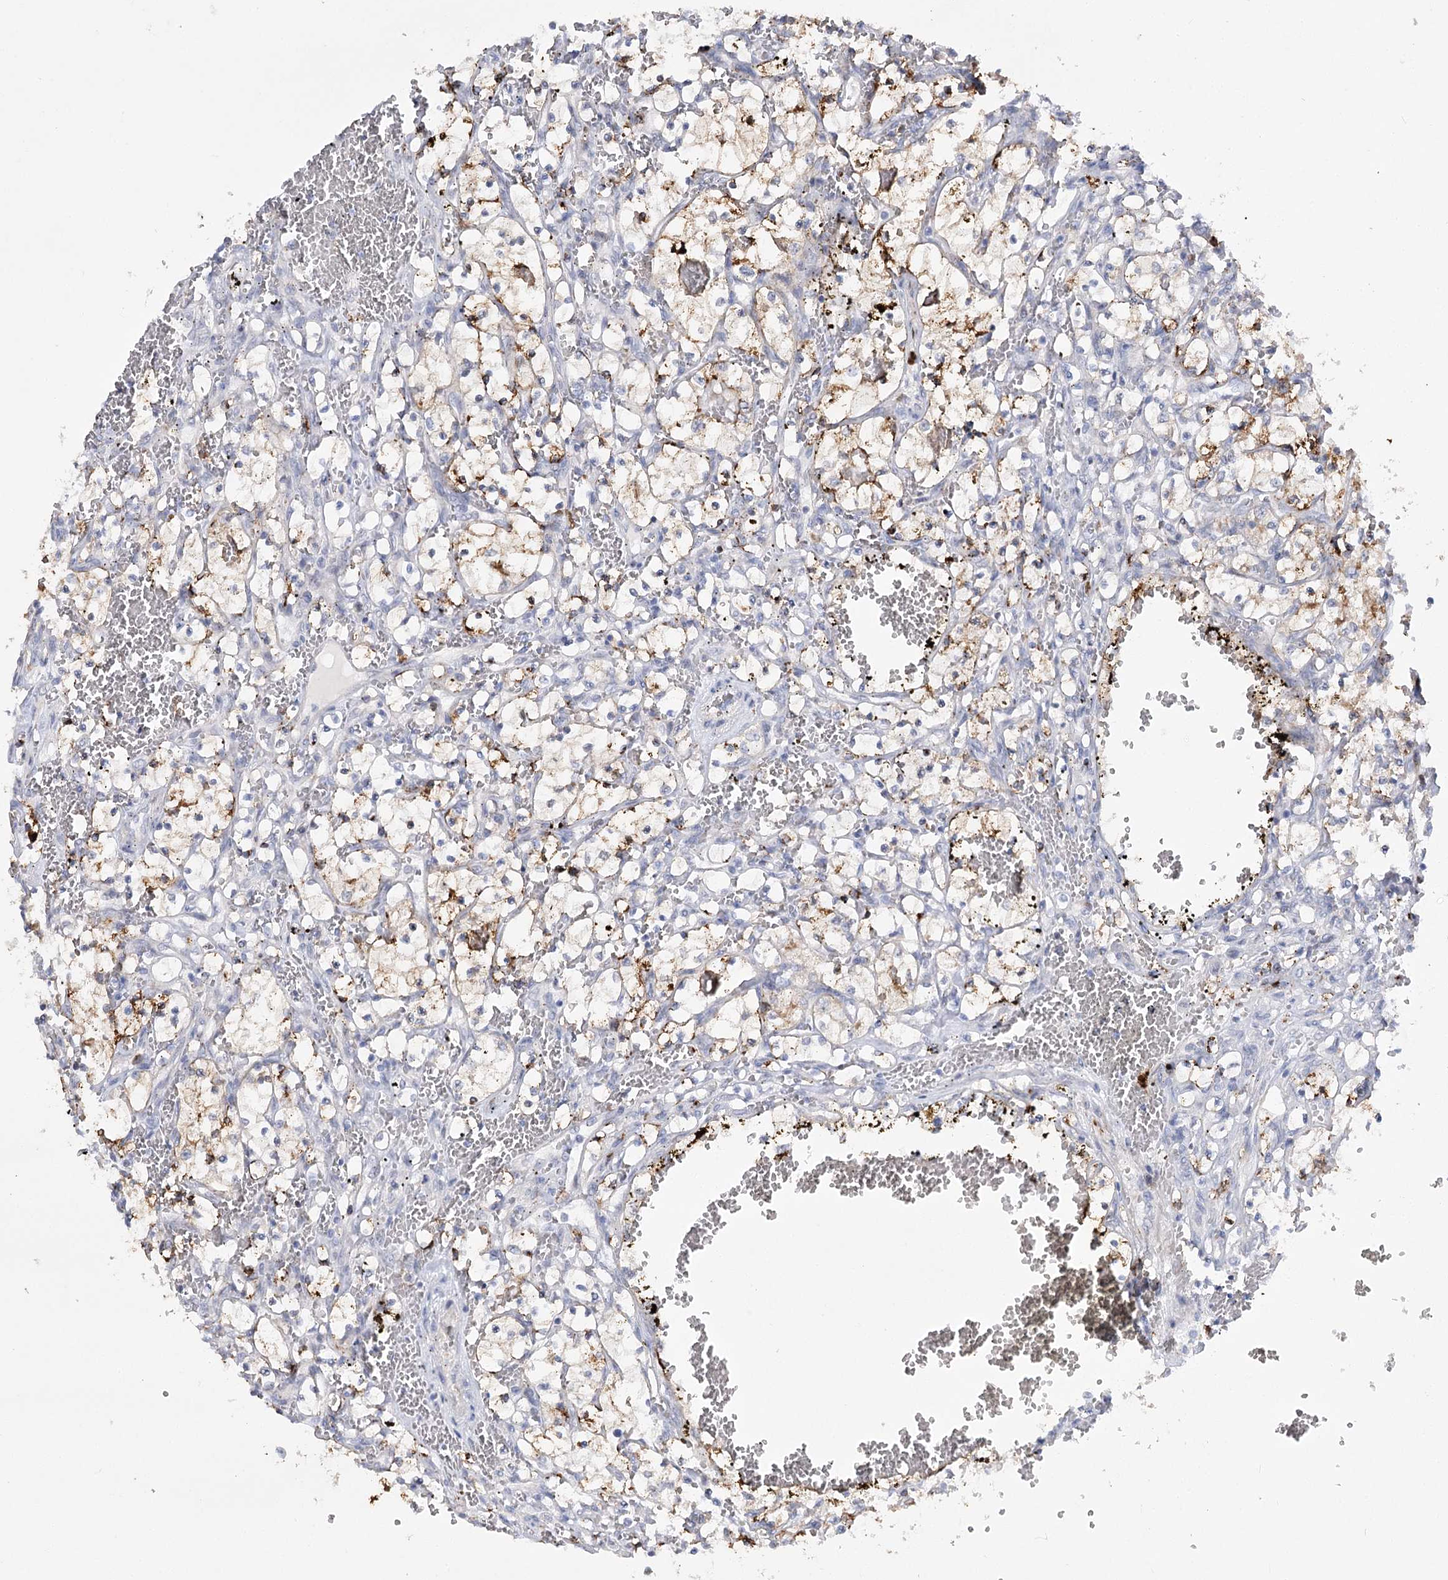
{"staining": {"intensity": "moderate", "quantity": "<25%", "location": "cytoplasmic/membranous"}, "tissue": "renal cancer", "cell_type": "Tumor cells", "image_type": "cancer", "snomed": [{"axis": "morphology", "description": "Adenocarcinoma, NOS"}, {"axis": "topography", "description": "Kidney"}], "caption": "About <25% of tumor cells in renal cancer demonstrate moderate cytoplasmic/membranous protein staining as visualized by brown immunohistochemical staining.", "gene": "PHYHIPL", "patient": {"sex": "female", "age": 69}}